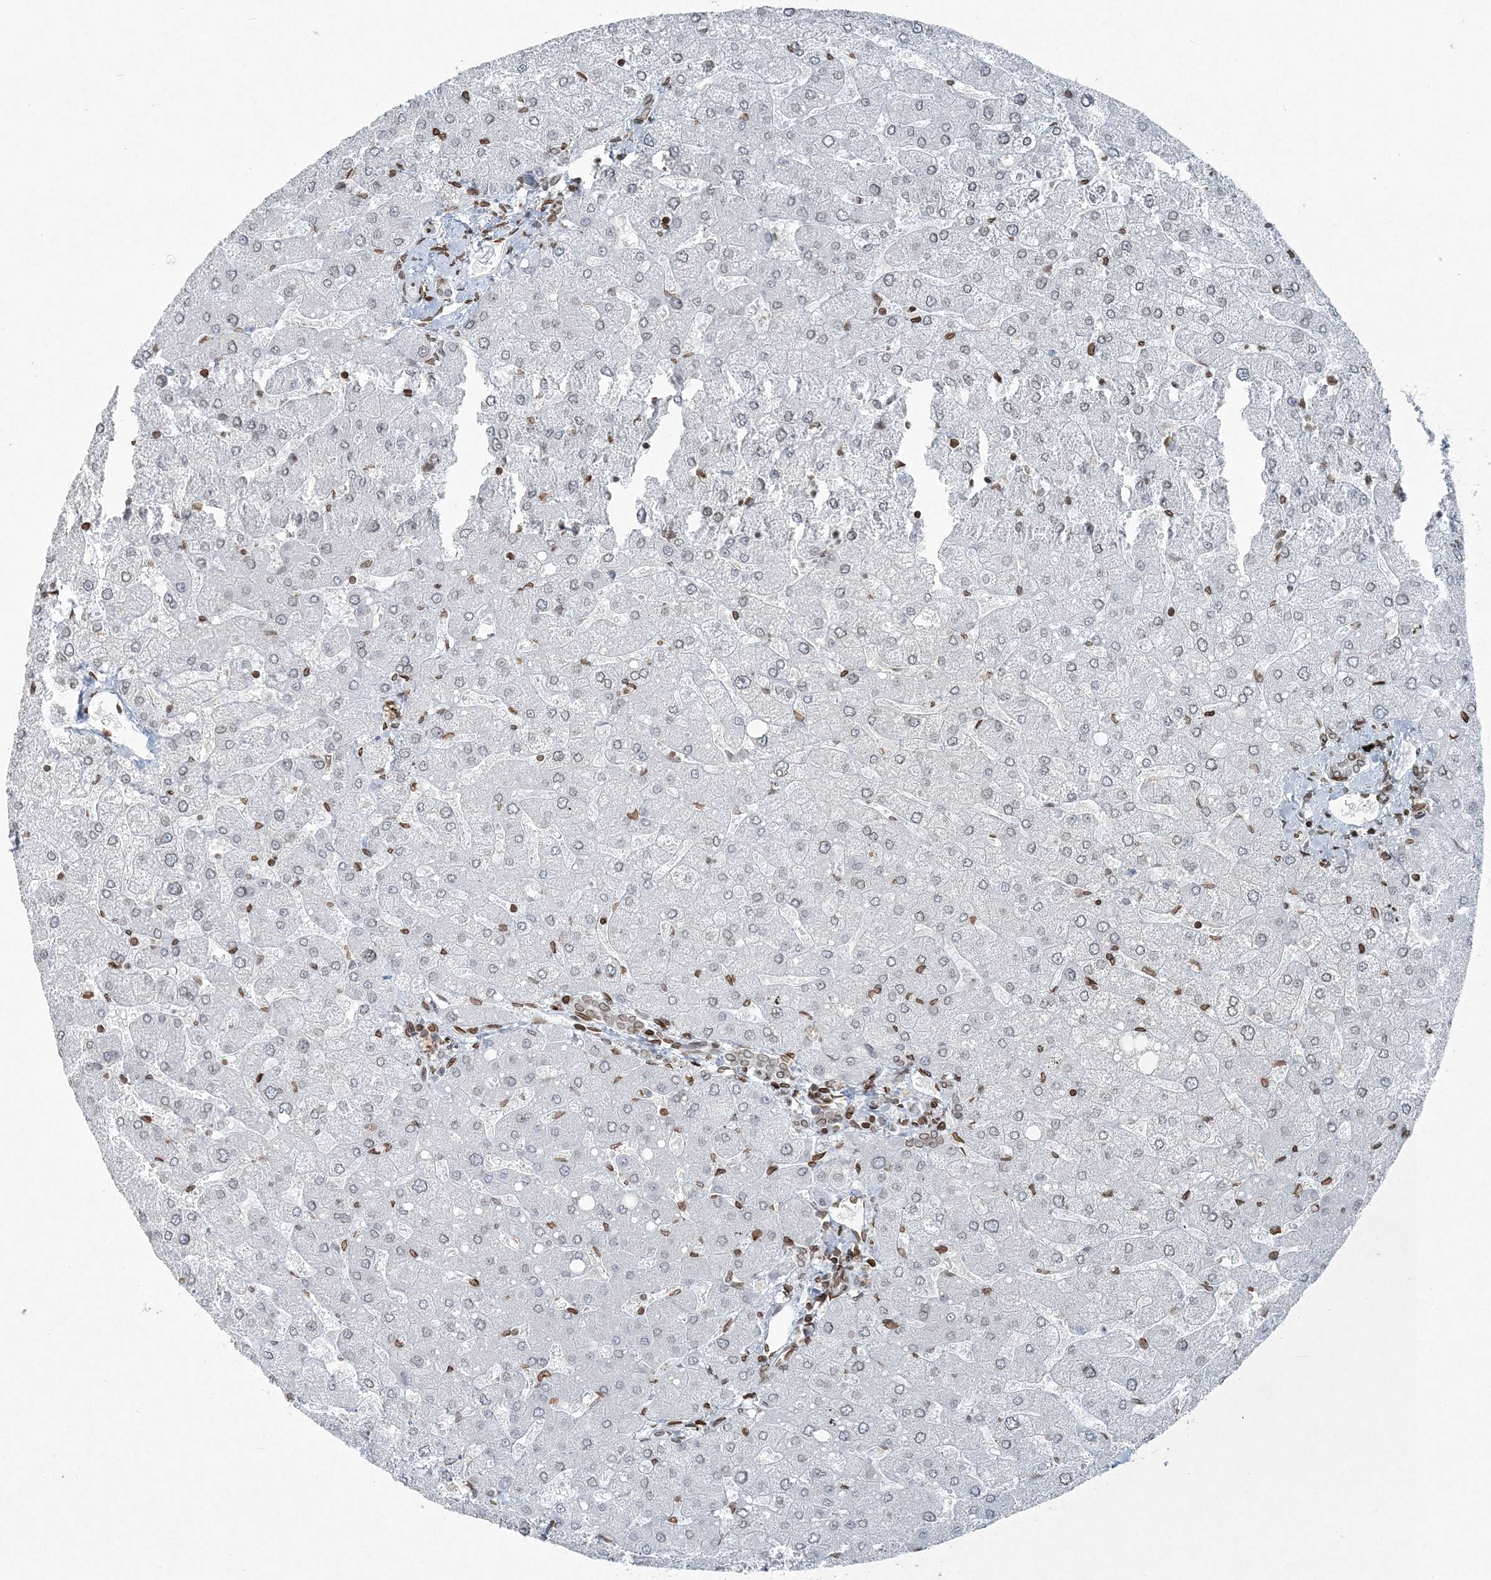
{"staining": {"intensity": "moderate", "quantity": "25%-75%", "location": "cytoplasmic/membranous,nuclear"}, "tissue": "liver", "cell_type": "Cholangiocytes", "image_type": "normal", "snomed": [{"axis": "morphology", "description": "Normal tissue, NOS"}, {"axis": "topography", "description": "Liver"}], "caption": "Protein expression analysis of unremarkable liver demonstrates moderate cytoplasmic/membranous,nuclear staining in approximately 25%-75% of cholangiocytes.", "gene": "GJD4", "patient": {"sex": "male", "age": 55}}